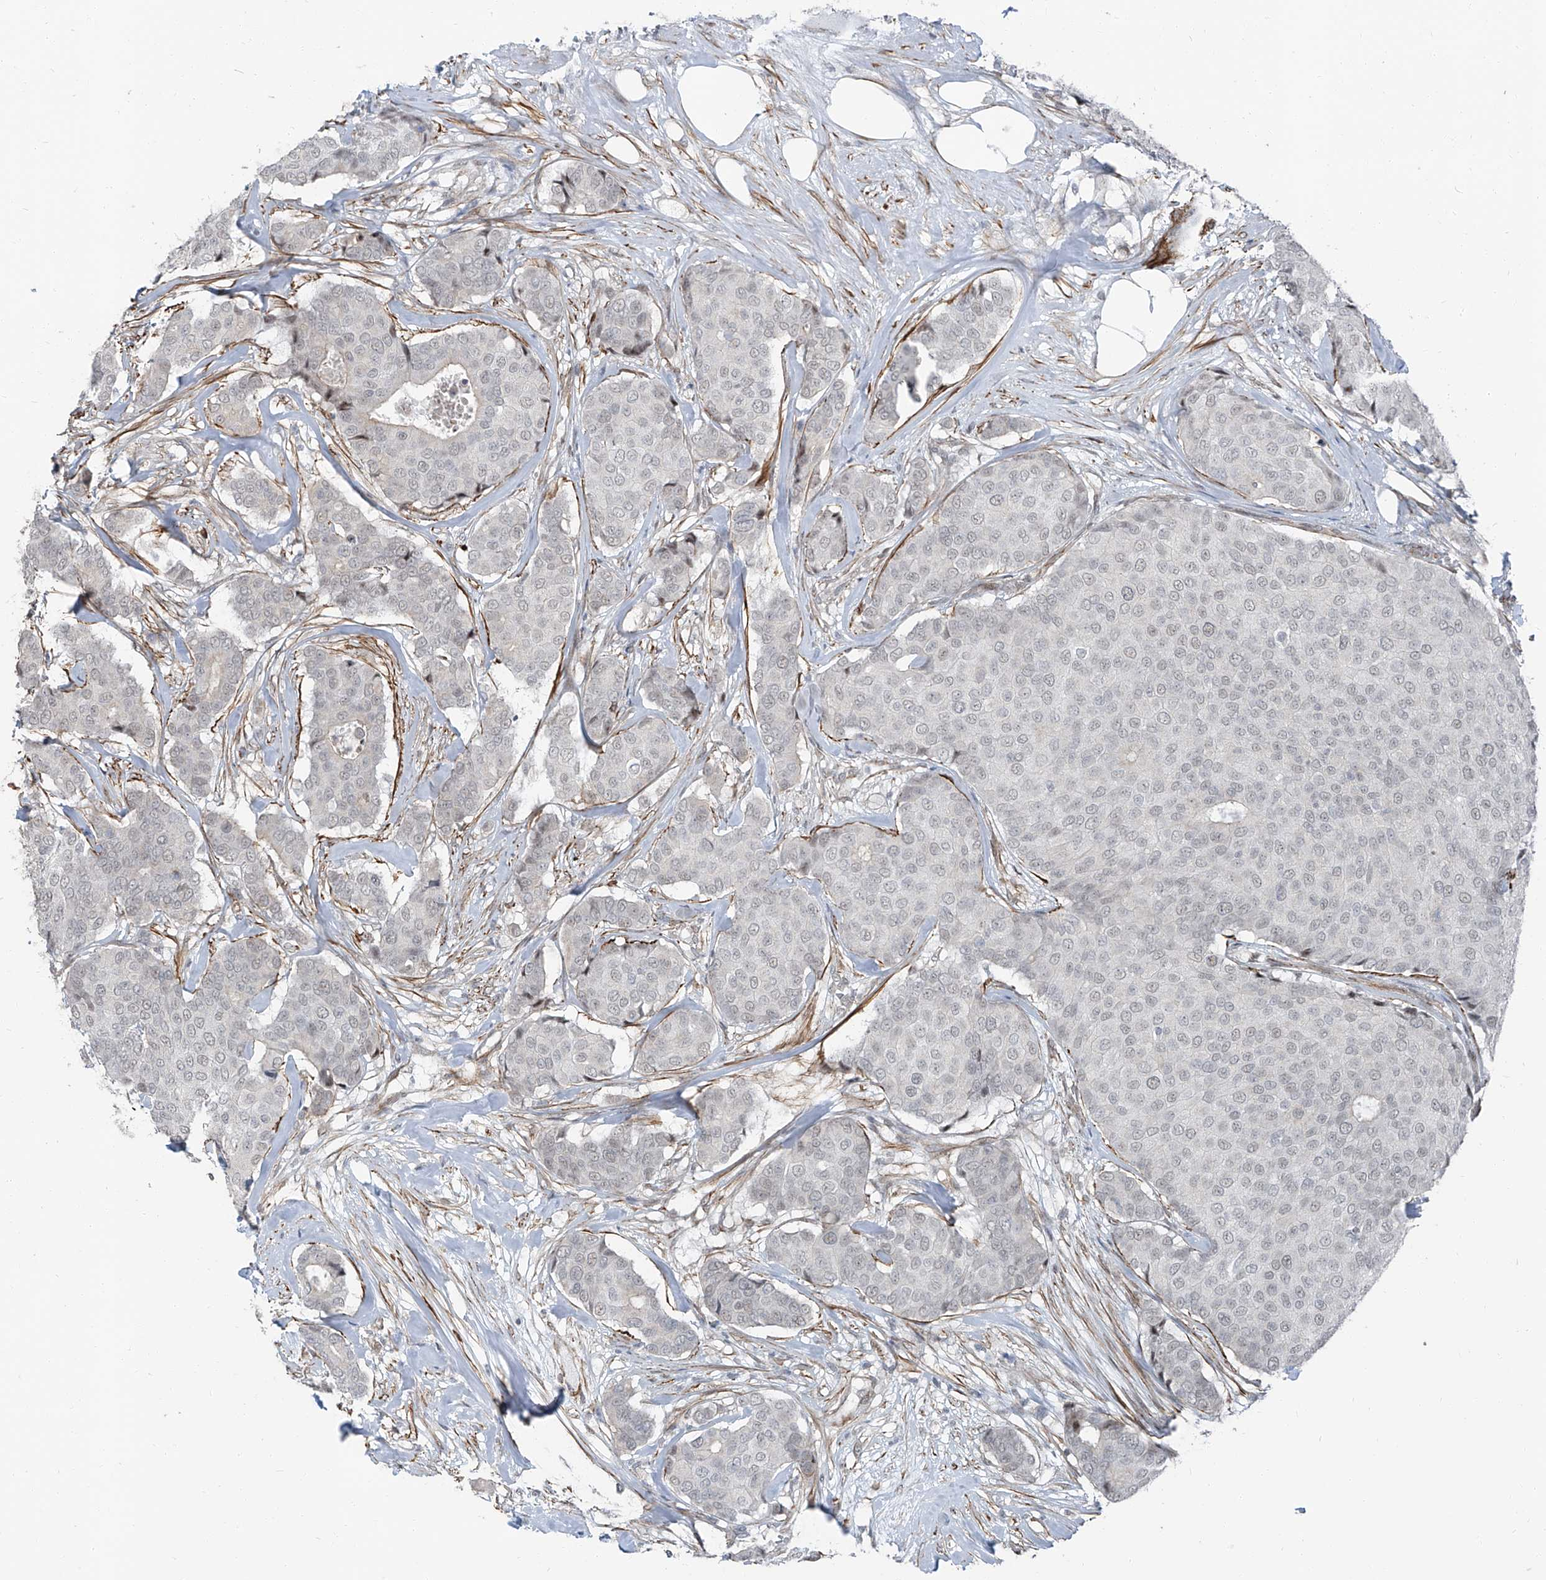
{"staining": {"intensity": "negative", "quantity": "none", "location": "none"}, "tissue": "breast cancer", "cell_type": "Tumor cells", "image_type": "cancer", "snomed": [{"axis": "morphology", "description": "Duct carcinoma"}, {"axis": "topography", "description": "Breast"}], "caption": "Tumor cells show no significant protein expression in infiltrating ductal carcinoma (breast).", "gene": "TXLNB", "patient": {"sex": "female", "age": 75}}